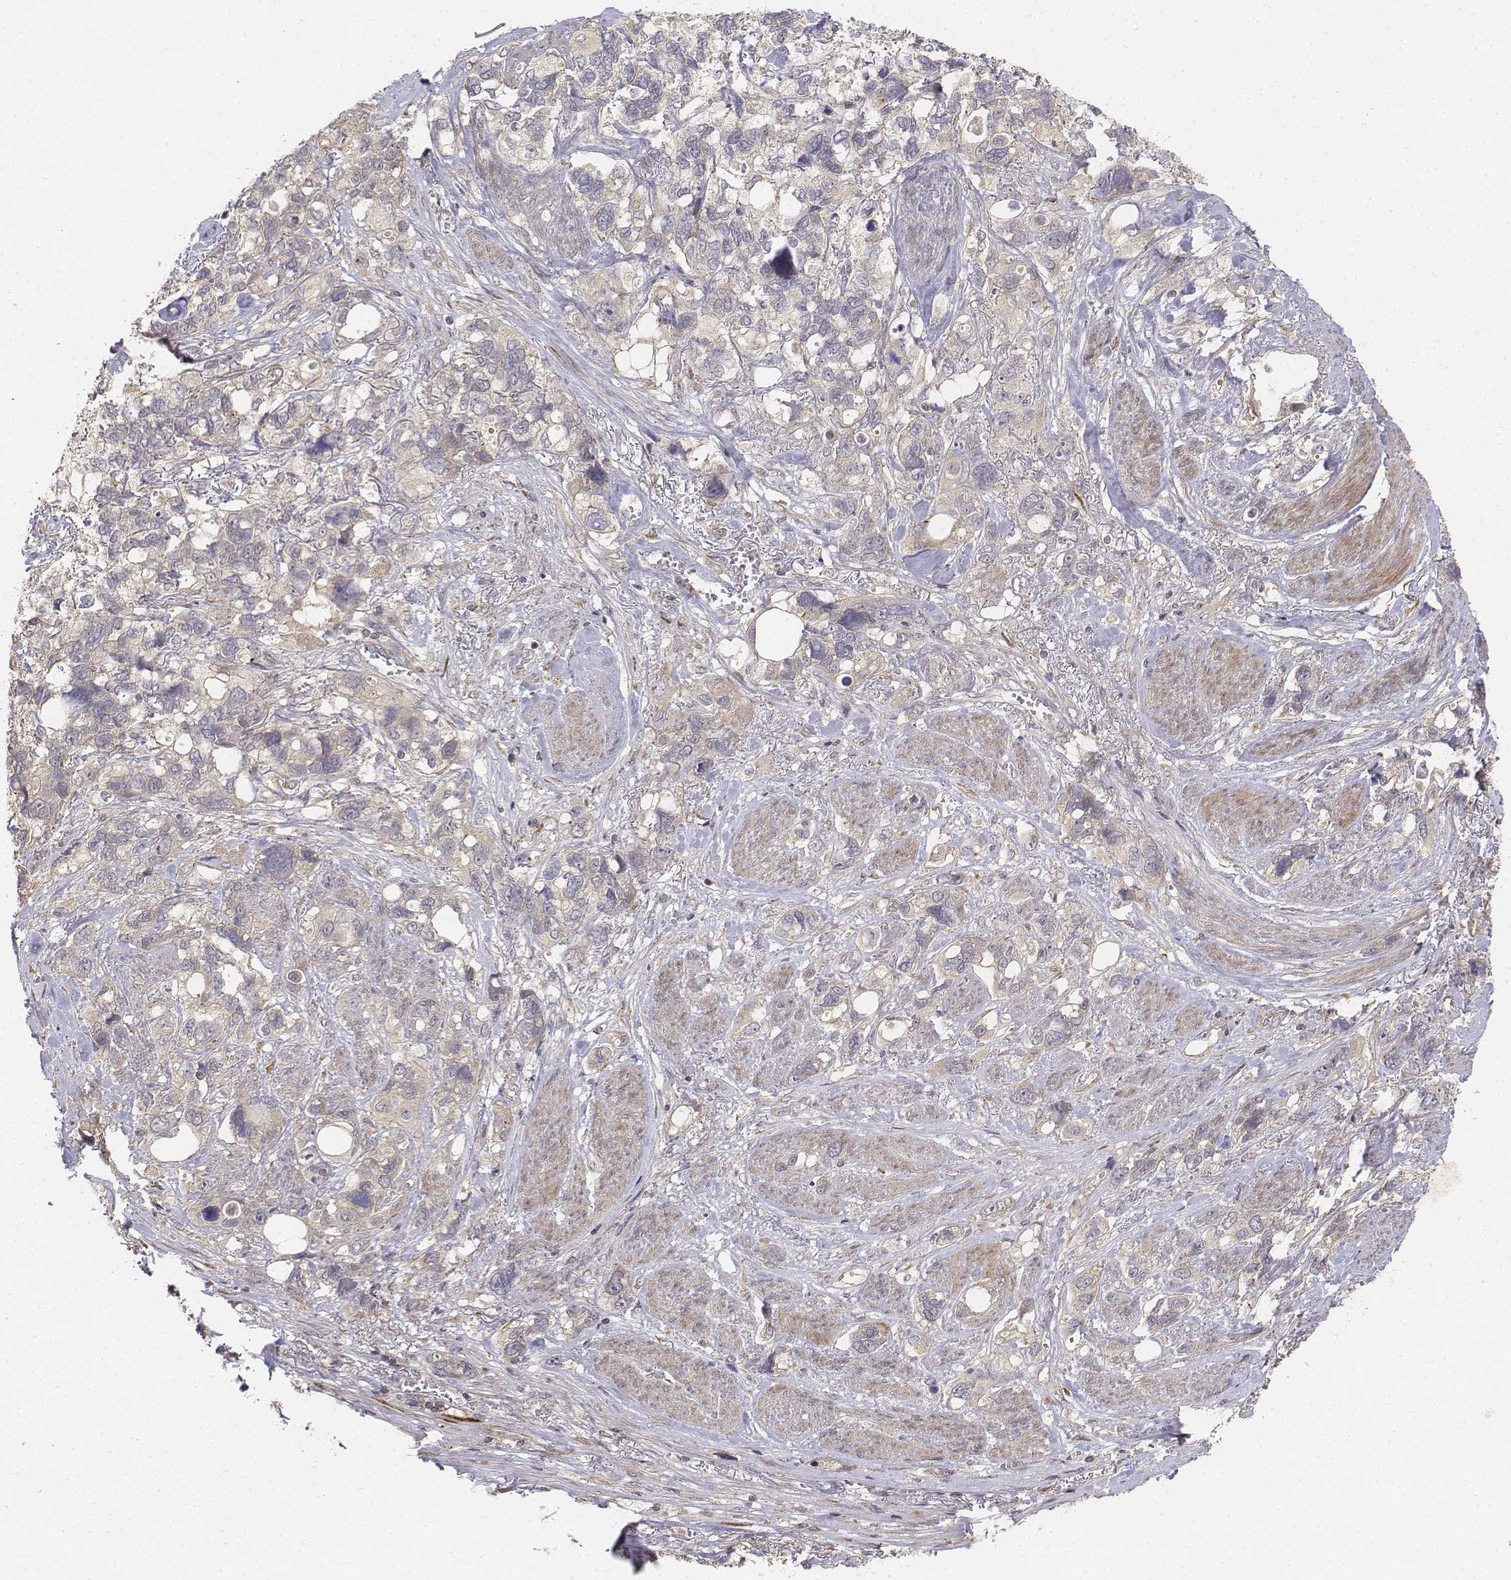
{"staining": {"intensity": "weak", "quantity": "25%-75%", "location": "cytoplasmic/membranous"}, "tissue": "stomach cancer", "cell_type": "Tumor cells", "image_type": "cancer", "snomed": [{"axis": "morphology", "description": "Adenocarcinoma, NOS"}, {"axis": "topography", "description": "Stomach, upper"}], "caption": "DAB immunohistochemical staining of human stomach cancer demonstrates weak cytoplasmic/membranous protein positivity in about 25%-75% of tumor cells. (DAB (3,3'-diaminobenzidine) IHC with brightfield microscopy, high magnification).", "gene": "FBXO21", "patient": {"sex": "female", "age": 81}}